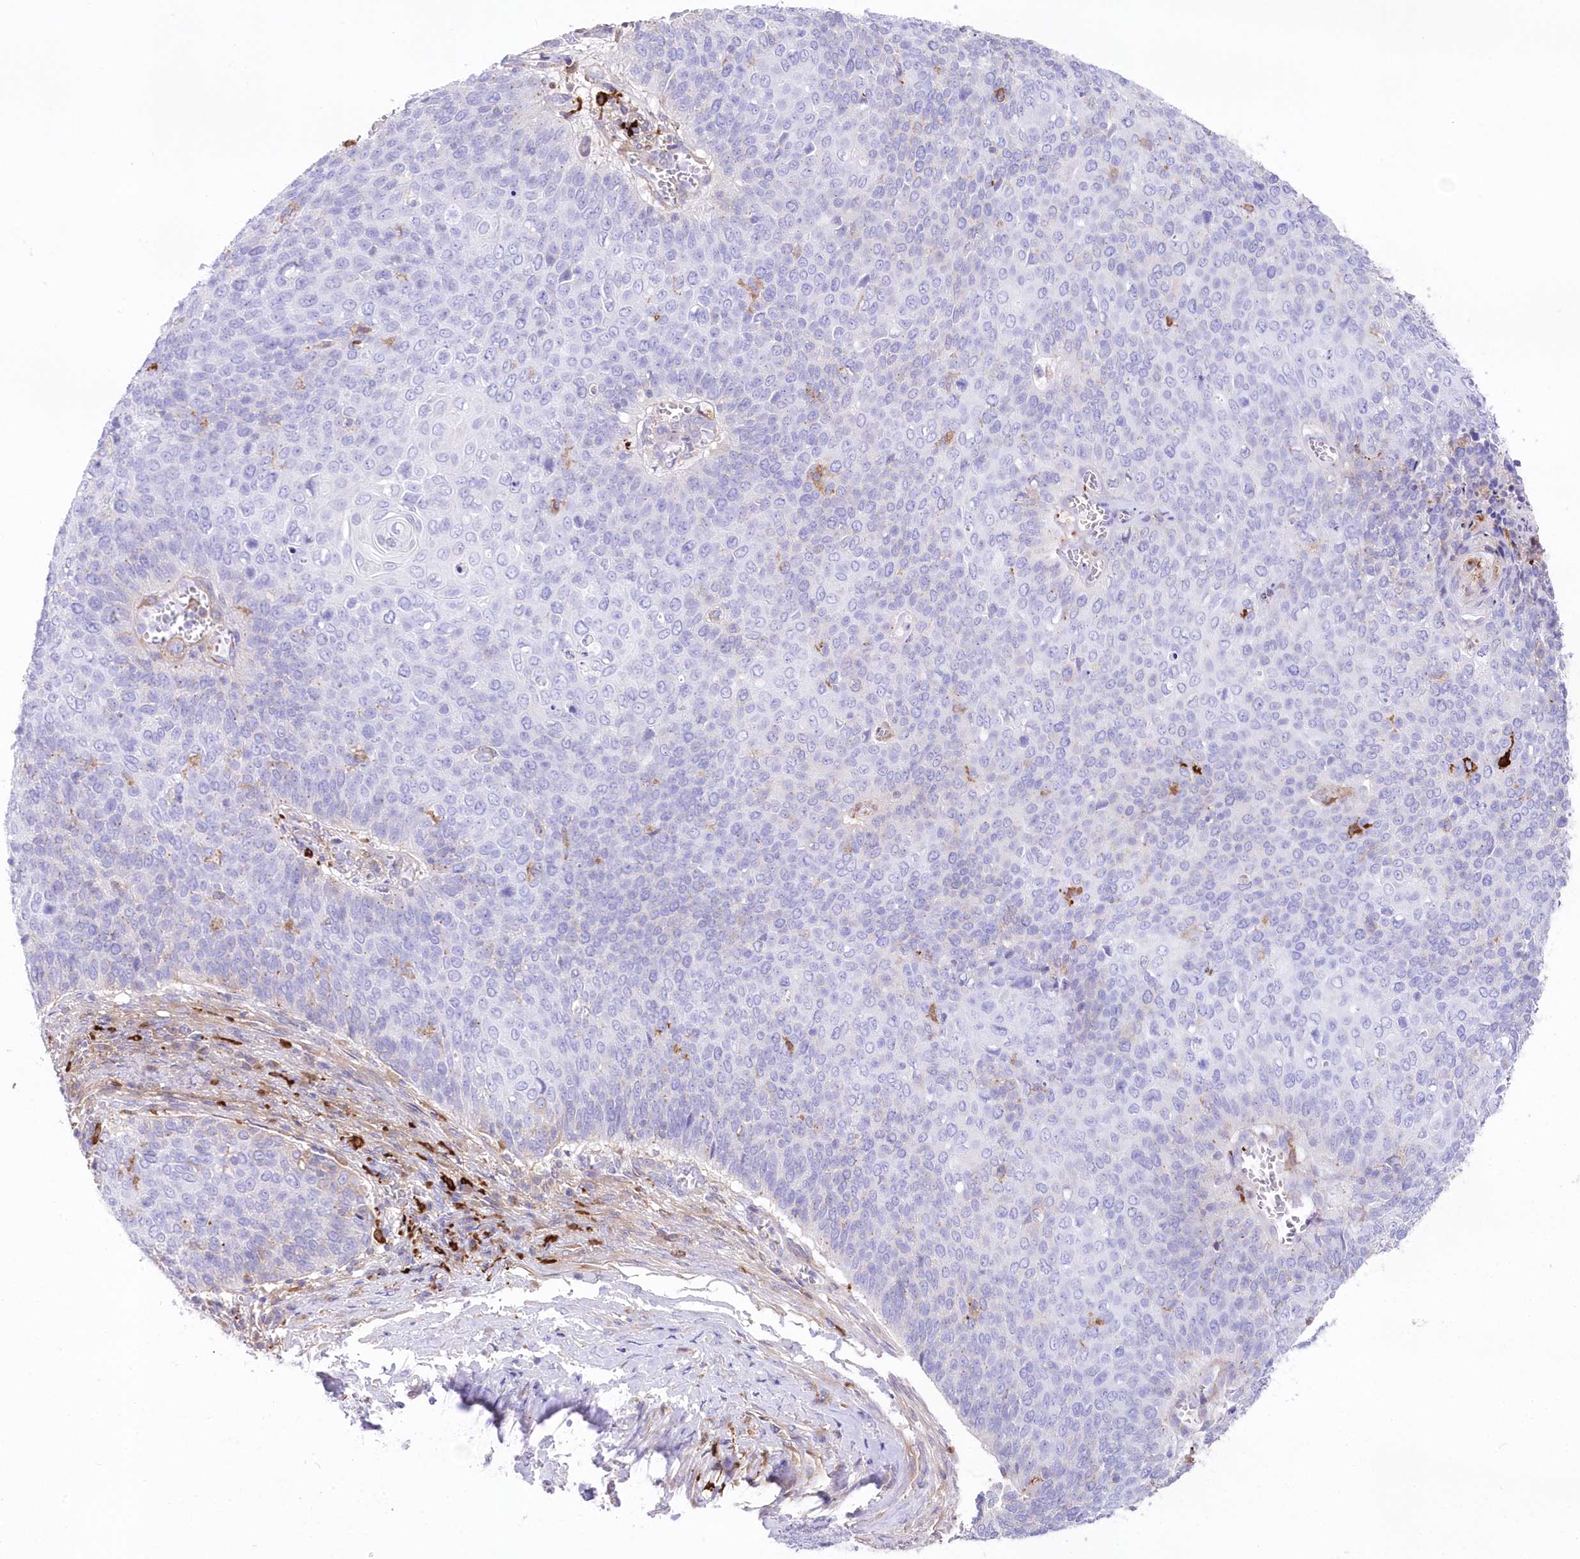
{"staining": {"intensity": "negative", "quantity": "none", "location": "none"}, "tissue": "cervical cancer", "cell_type": "Tumor cells", "image_type": "cancer", "snomed": [{"axis": "morphology", "description": "Squamous cell carcinoma, NOS"}, {"axis": "topography", "description": "Cervix"}], "caption": "This is an immunohistochemistry photomicrograph of cervical cancer (squamous cell carcinoma). There is no positivity in tumor cells.", "gene": "DNAJC19", "patient": {"sex": "female", "age": 39}}